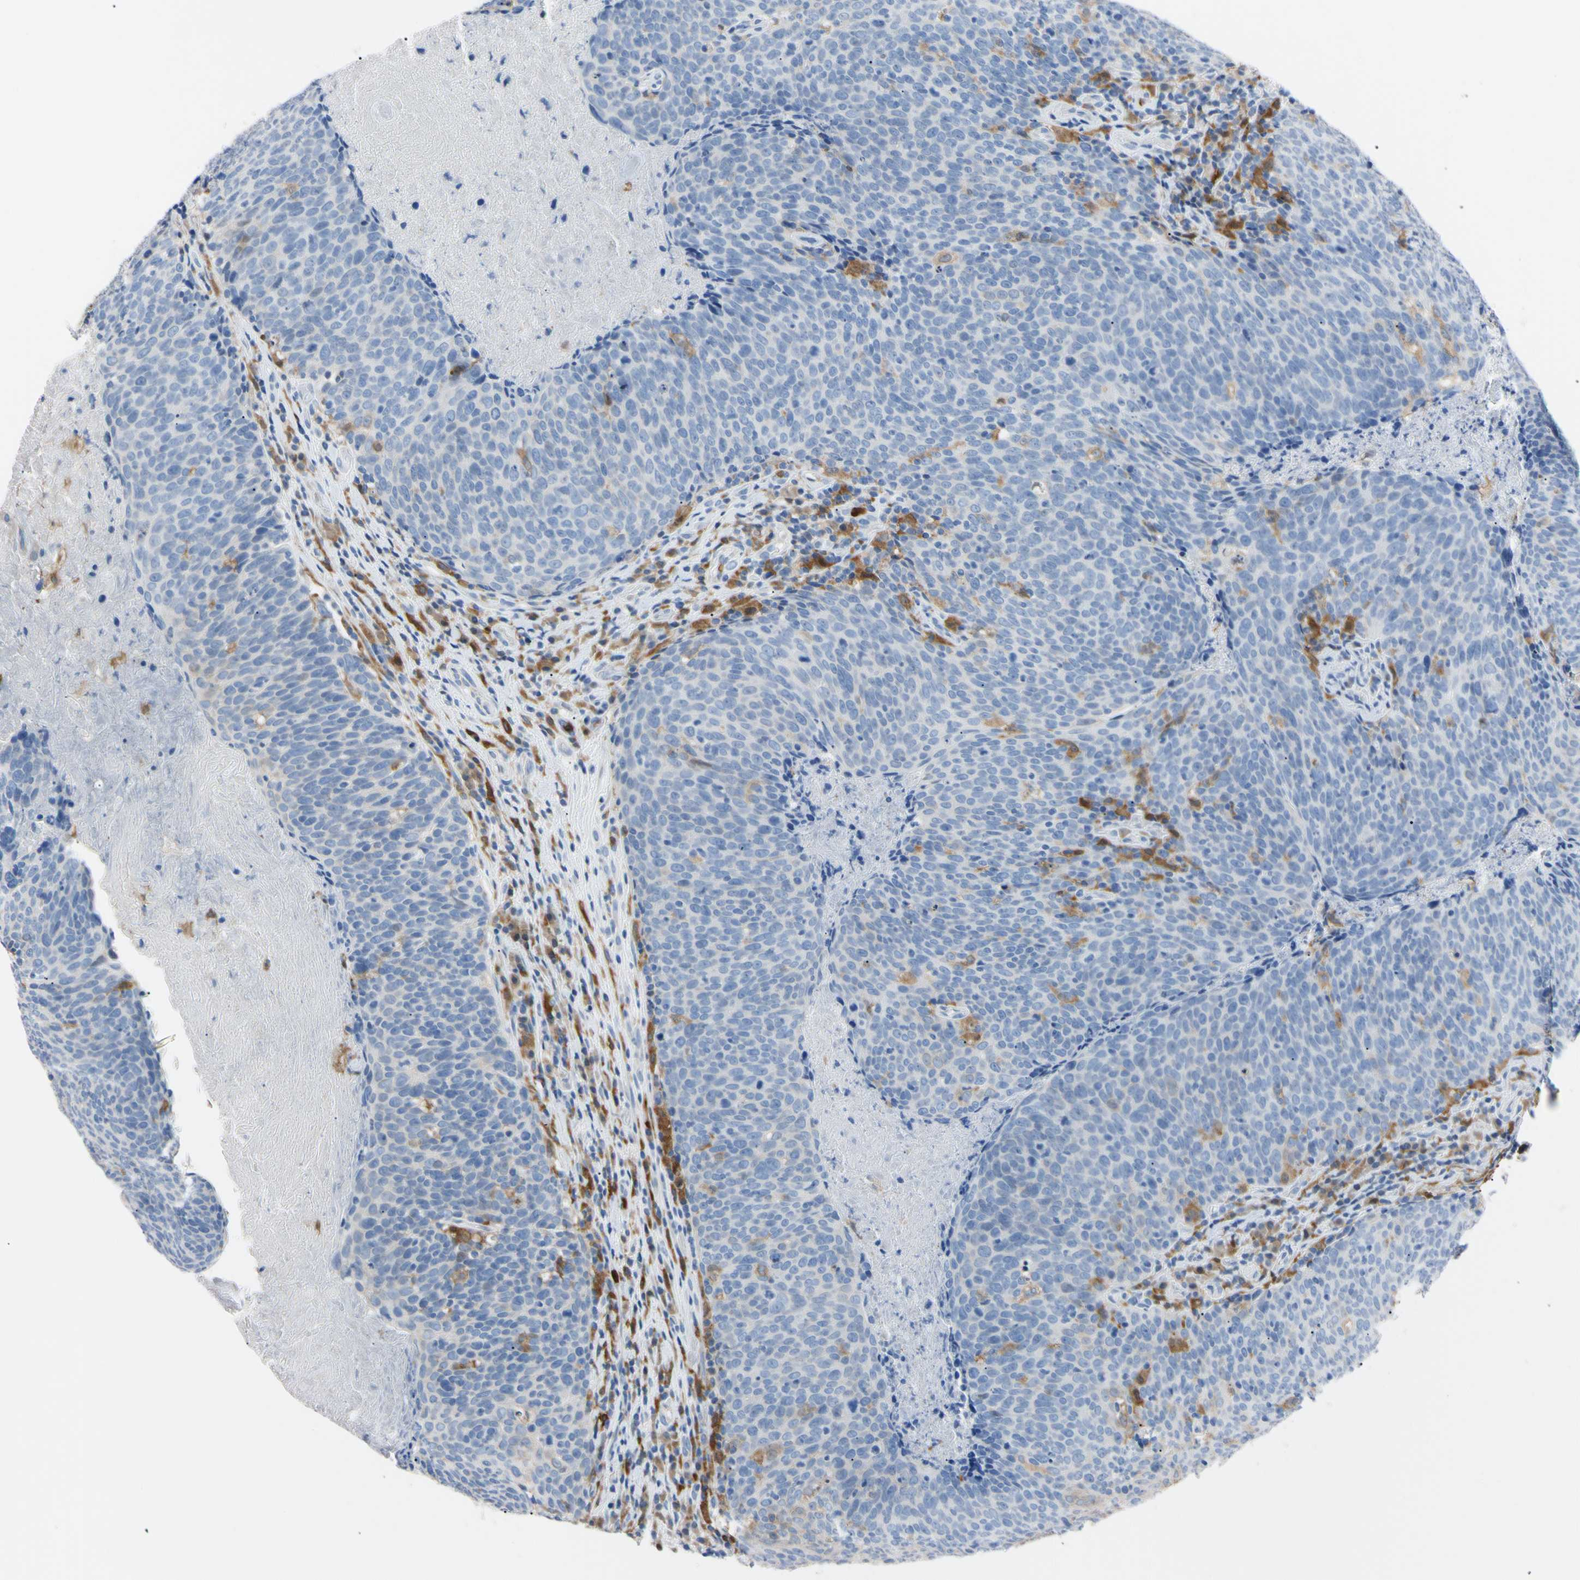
{"staining": {"intensity": "negative", "quantity": "none", "location": "none"}, "tissue": "head and neck cancer", "cell_type": "Tumor cells", "image_type": "cancer", "snomed": [{"axis": "morphology", "description": "Squamous cell carcinoma, NOS"}, {"axis": "morphology", "description": "Squamous cell carcinoma, metastatic, NOS"}, {"axis": "topography", "description": "Lymph node"}, {"axis": "topography", "description": "Head-Neck"}], "caption": "The immunohistochemistry micrograph has no significant positivity in tumor cells of metastatic squamous cell carcinoma (head and neck) tissue. The staining is performed using DAB (3,3'-diaminobenzidine) brown chromogen with nuclei counter-stained in using hematoxylin.", "gene": "NCF4", "patient": {"sex": "male", "age": 62}}